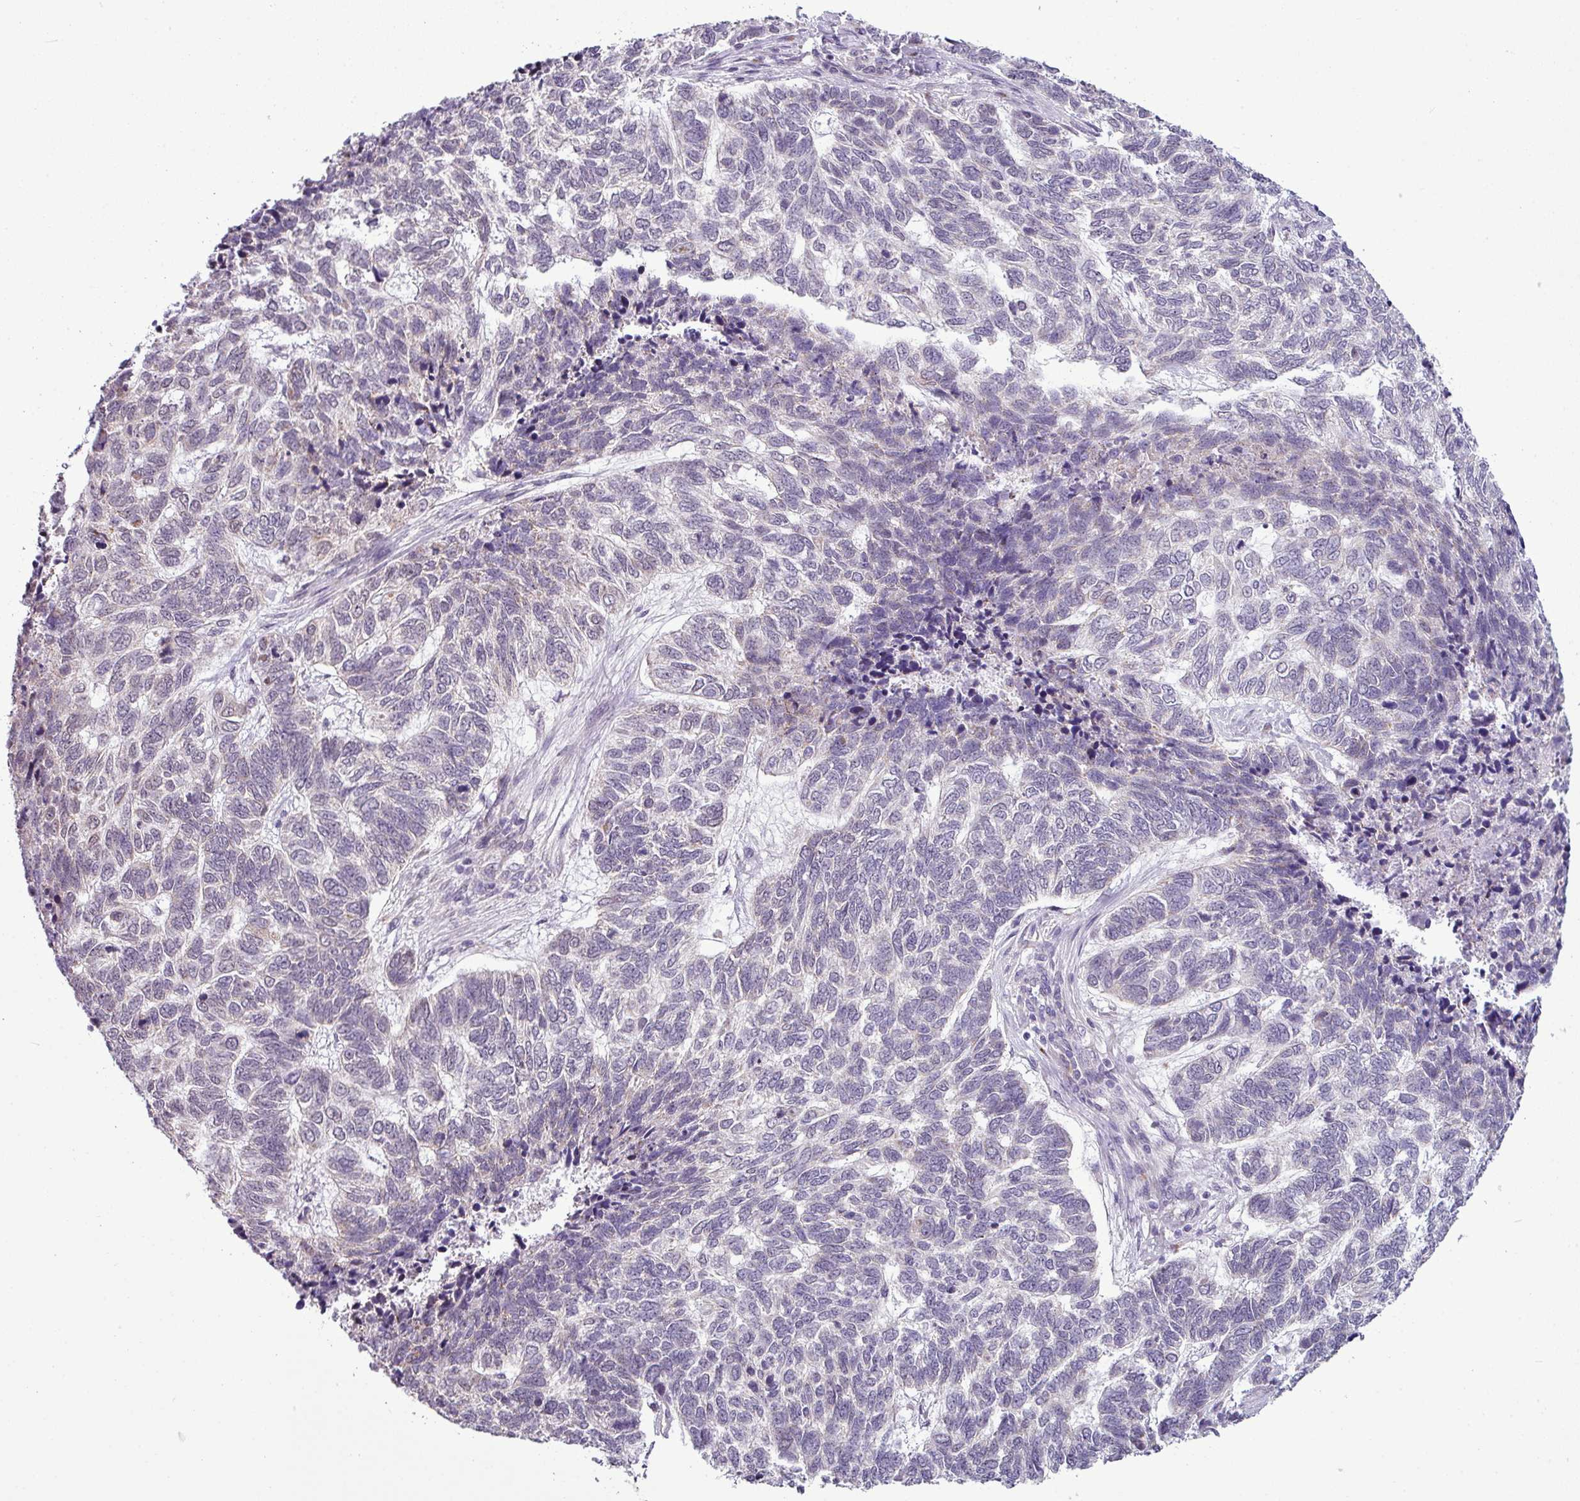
{"staining": {"intensity": "moderate", "quantity": "25%-75%", "location": "nuclear"}, "tissue": "skin cancer", "cell_type": "Tumor cells", "image_type": "cancer", "snomed": [{"axis": "morphology", "description": "Basal cell carcinoma"}, {"axis": "topography", "description": "Skin"}], "caption": "Human basal cell carcinoma (skin) stained with a protein marker exhibits moderate staining in tumor cells.", "gene": "ZNF217", "patient": {"sex": "female", "age": 65}}